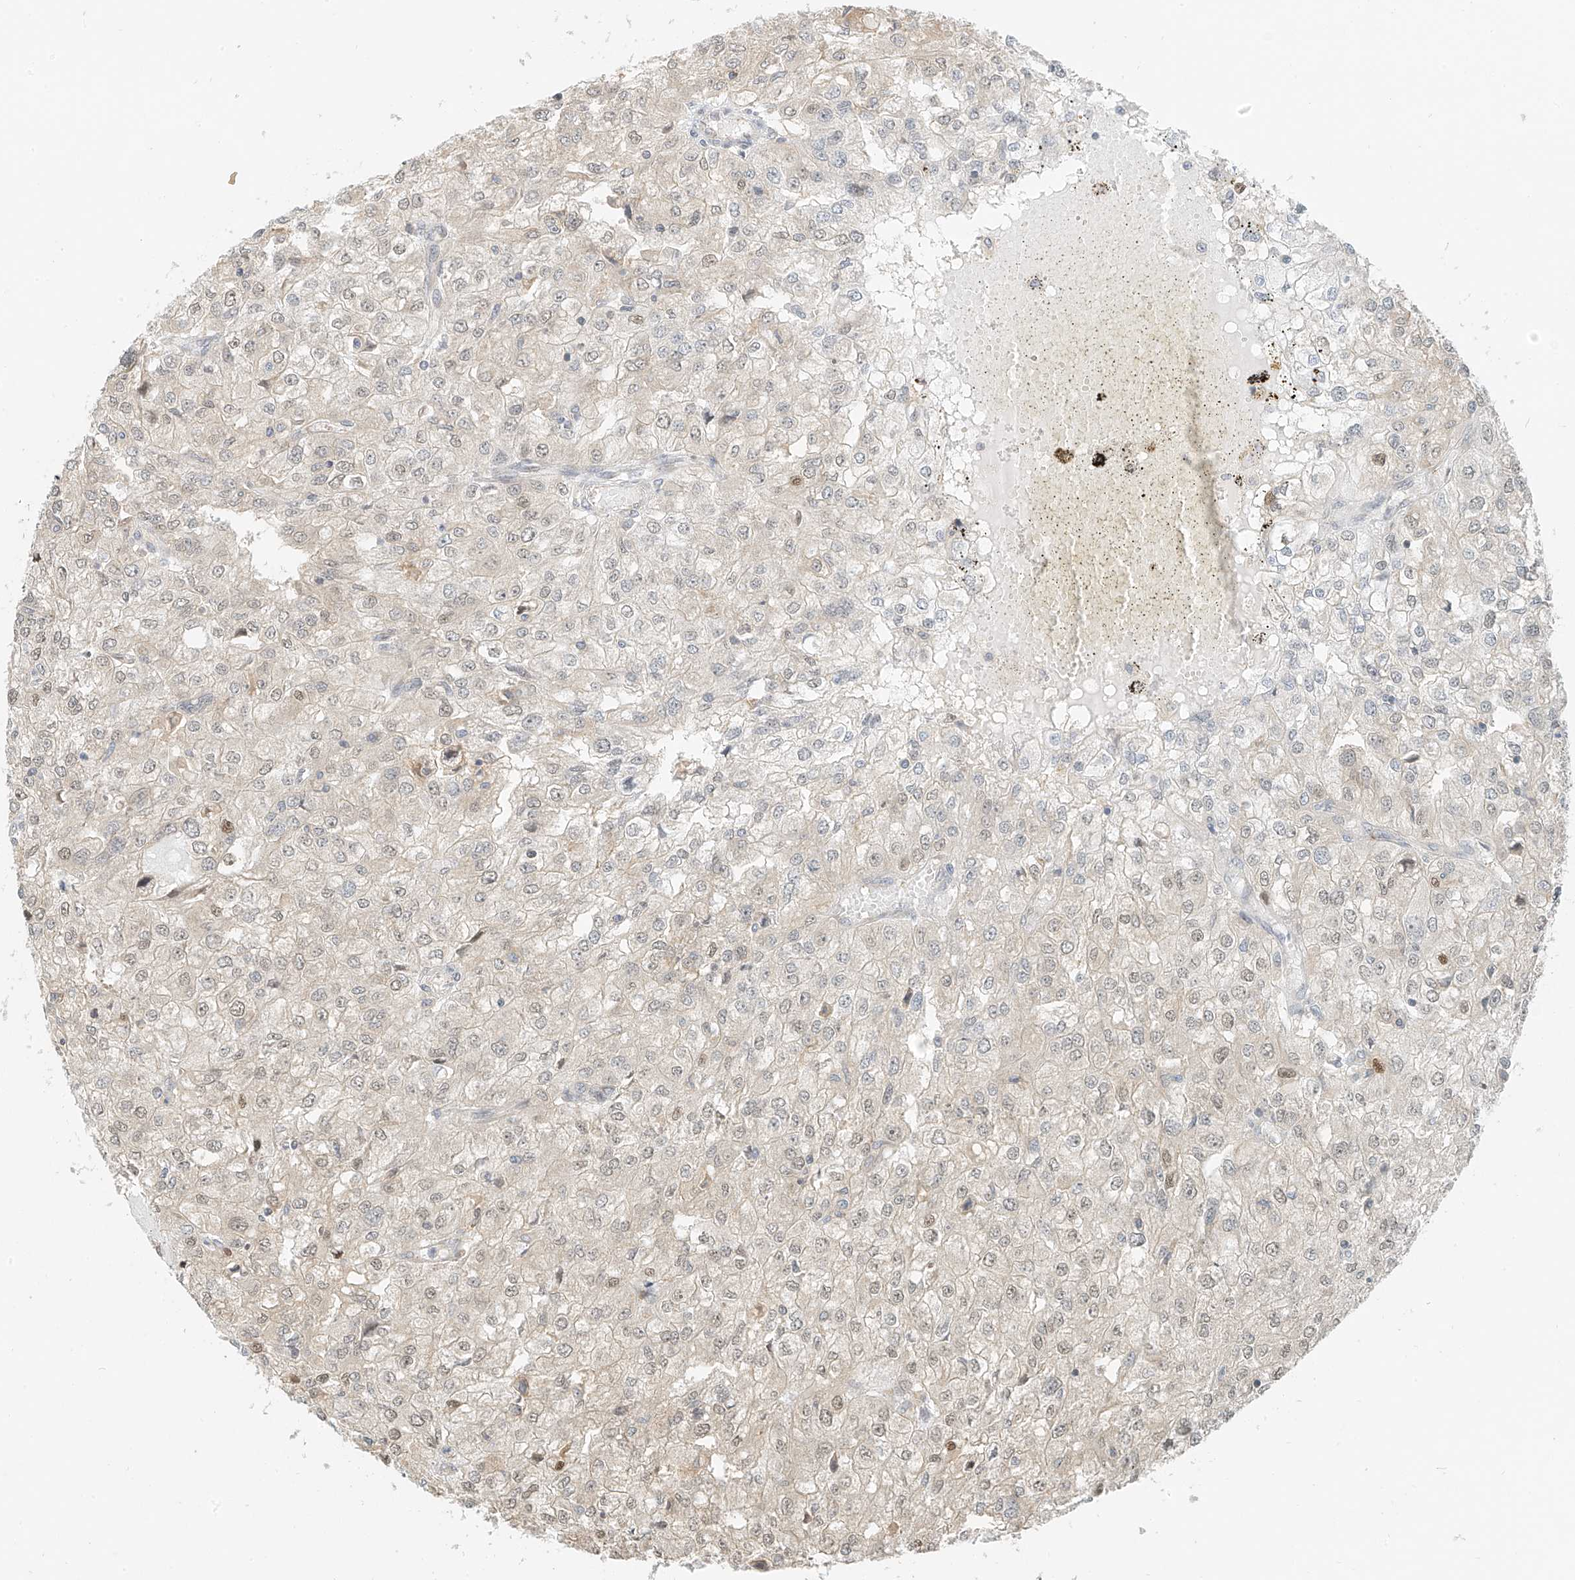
{"staining": {"intensity": "weak", "quantity": "25%-75%", "location": "nuclear"}, "tissue": "renal cancer", "cell_type": "Tumor cells", "image_type": "cancer", "snomed": [{"axis": "morphology", "description": "Adenocarcinoma, NOS"}, {"axis": "topography", "description": "Kidney"}], "caption": "Weak nuclear staining is appreciated in approximately 25%-75% of tumor cells in renal cancer.", "gene": "PPA2", "patient": {"sex": "female", "age": 54}}